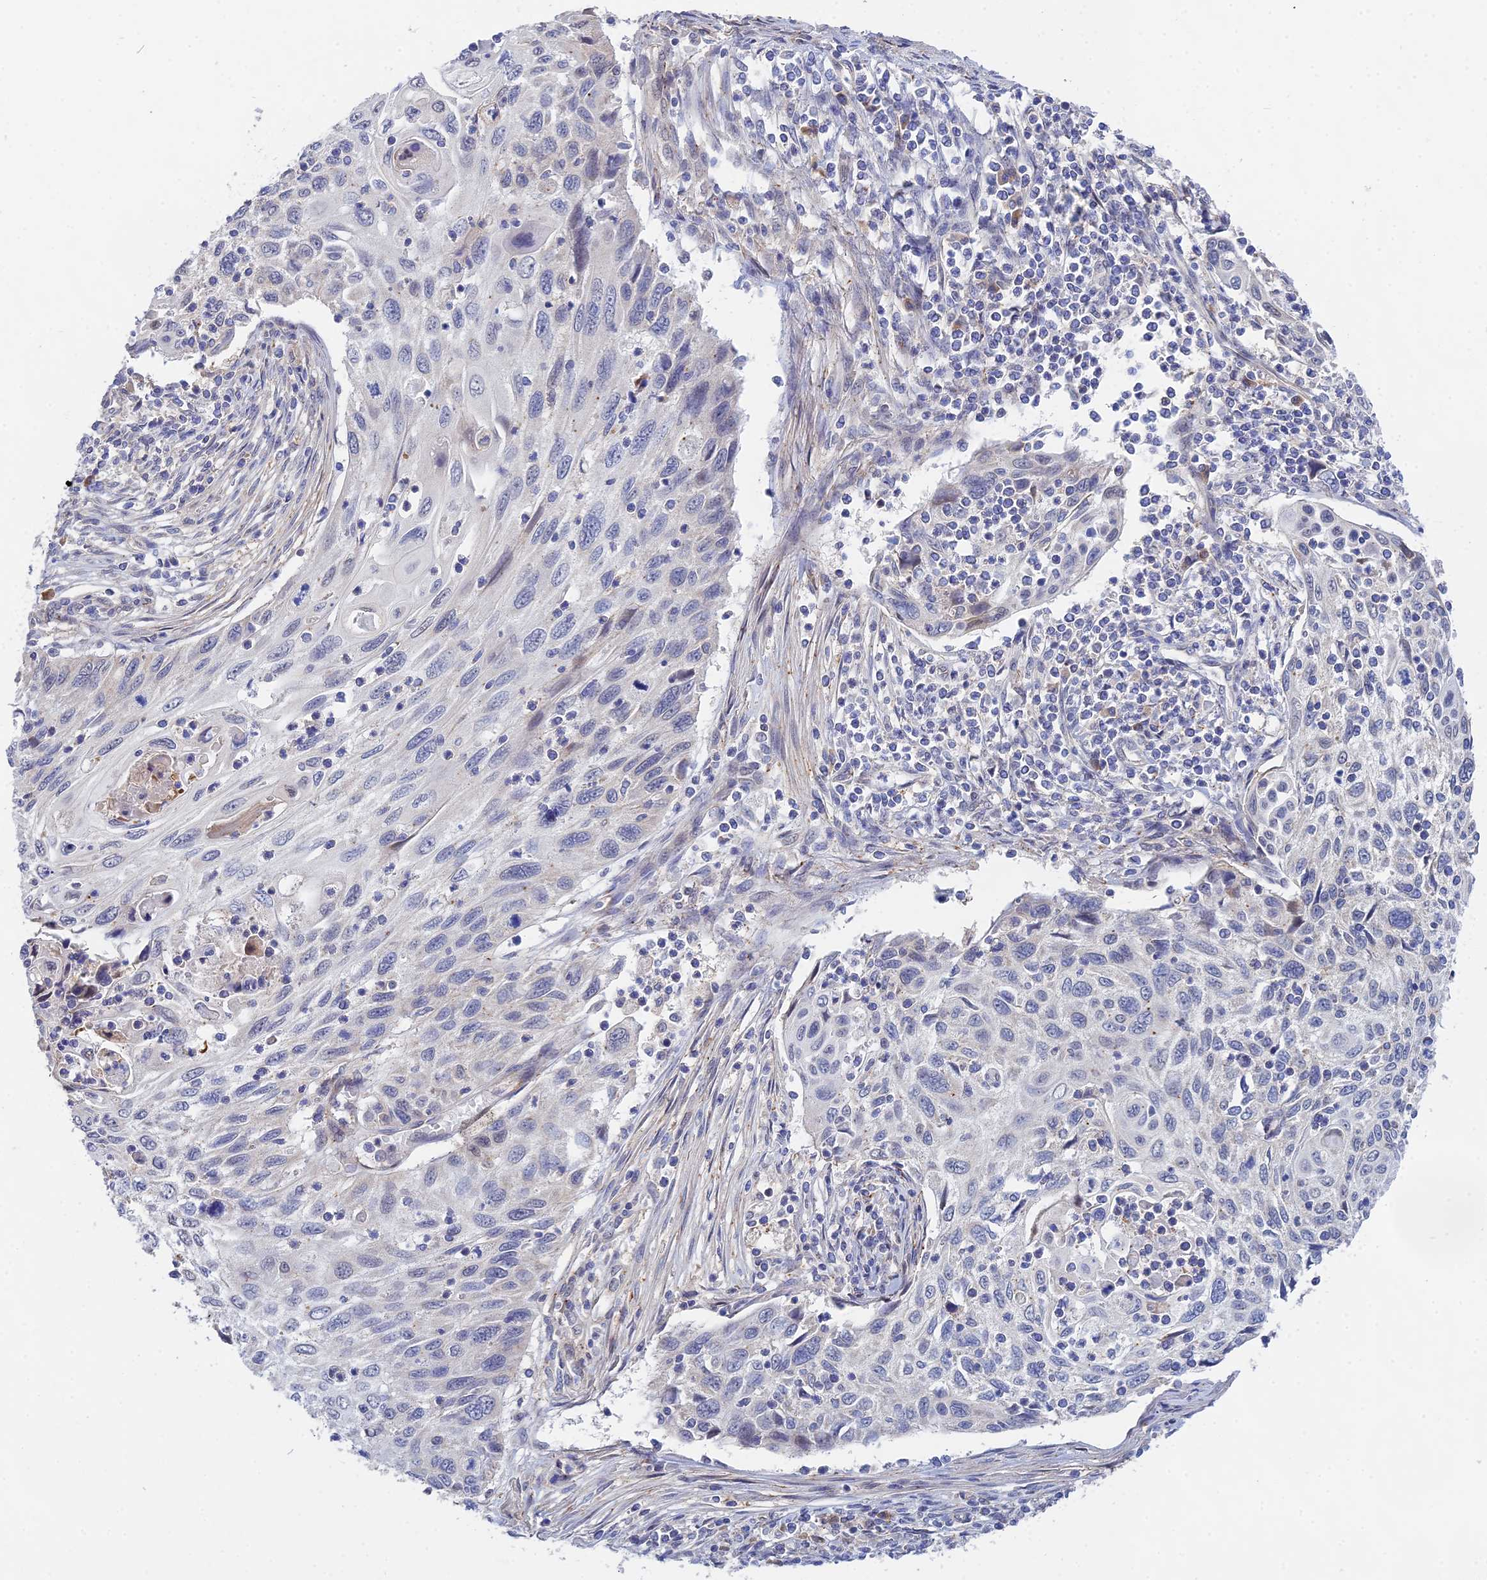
{"staining": {"intensity": "negative", "quantity": "none", "location": "none"}, "tissue": "cervical cancer", "cell_type": "Tumor cells", "image_type": "cancer", "snomed": [{"axis": "morphology", "description": "Squamous cell carcinoma, NOS"}, {"axis": "topography", "description": "Cervix"}], "caption": "Protein analysis of cervical cancer shows no significant expression in tumor cells.", "gene": "DNAH14", "patient": {"sex": "female", "age": 70}}